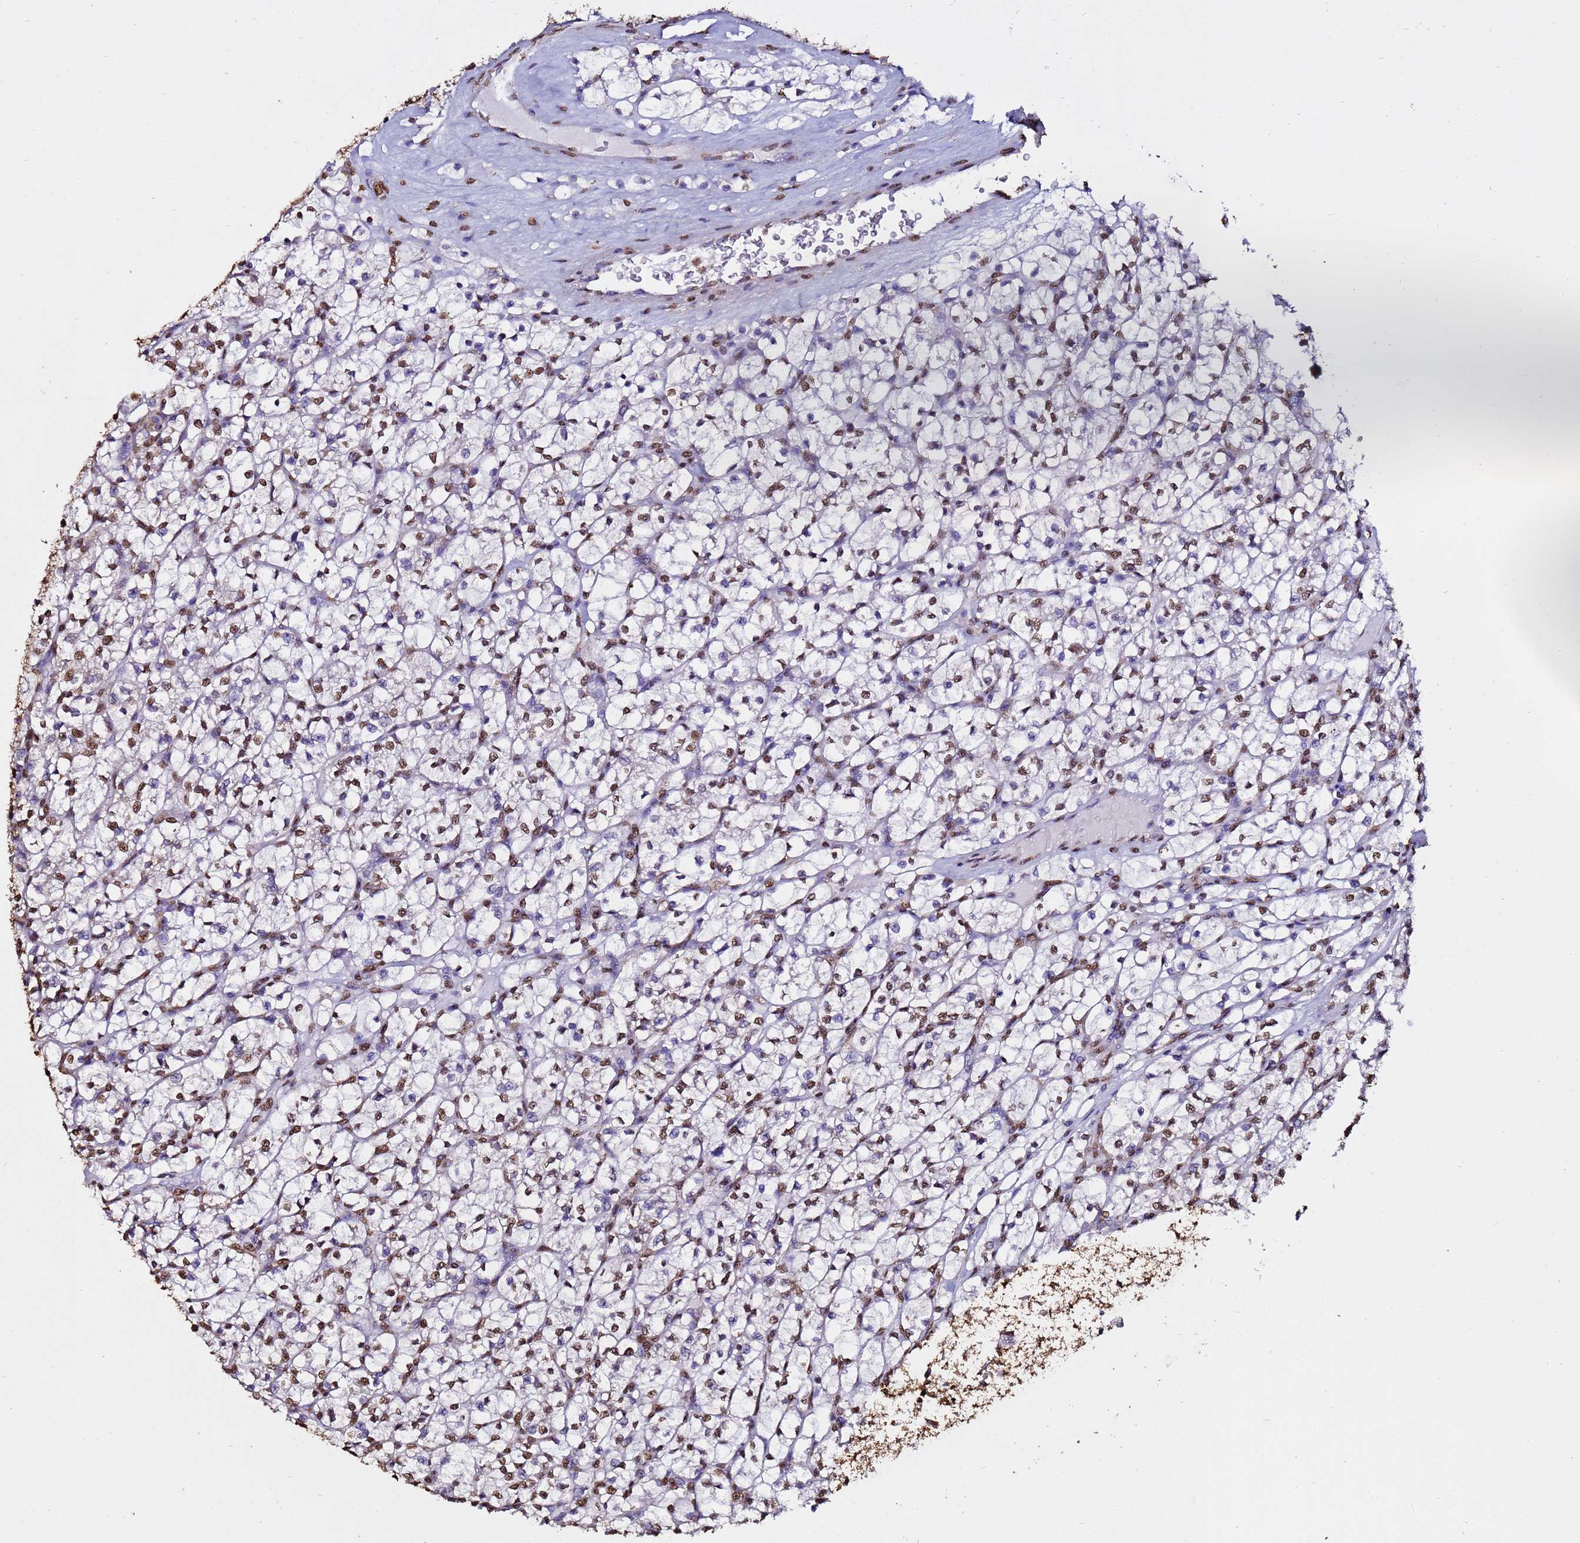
{"staining": {"intensity": "moderate", "quantity": ">75%", "location": "nuclear"}, "tissue": "renal cancer", "cell_type": "Tumor cells", "image_type": "cancer", "snomed": [{"axis": "morphology", "description": "Adenocarcinoma, NOS"}, {"axis": "topography", "description": "Kidney"}], "caption": "Renal cancer (adenocarcinoma) was stained to show a protein in brown. There is medium levels of moderate nuclear expression in approximately >75% of tumor cells.", "gene": "TRIP6", "patient": {"sex": "female", "age": 64}}